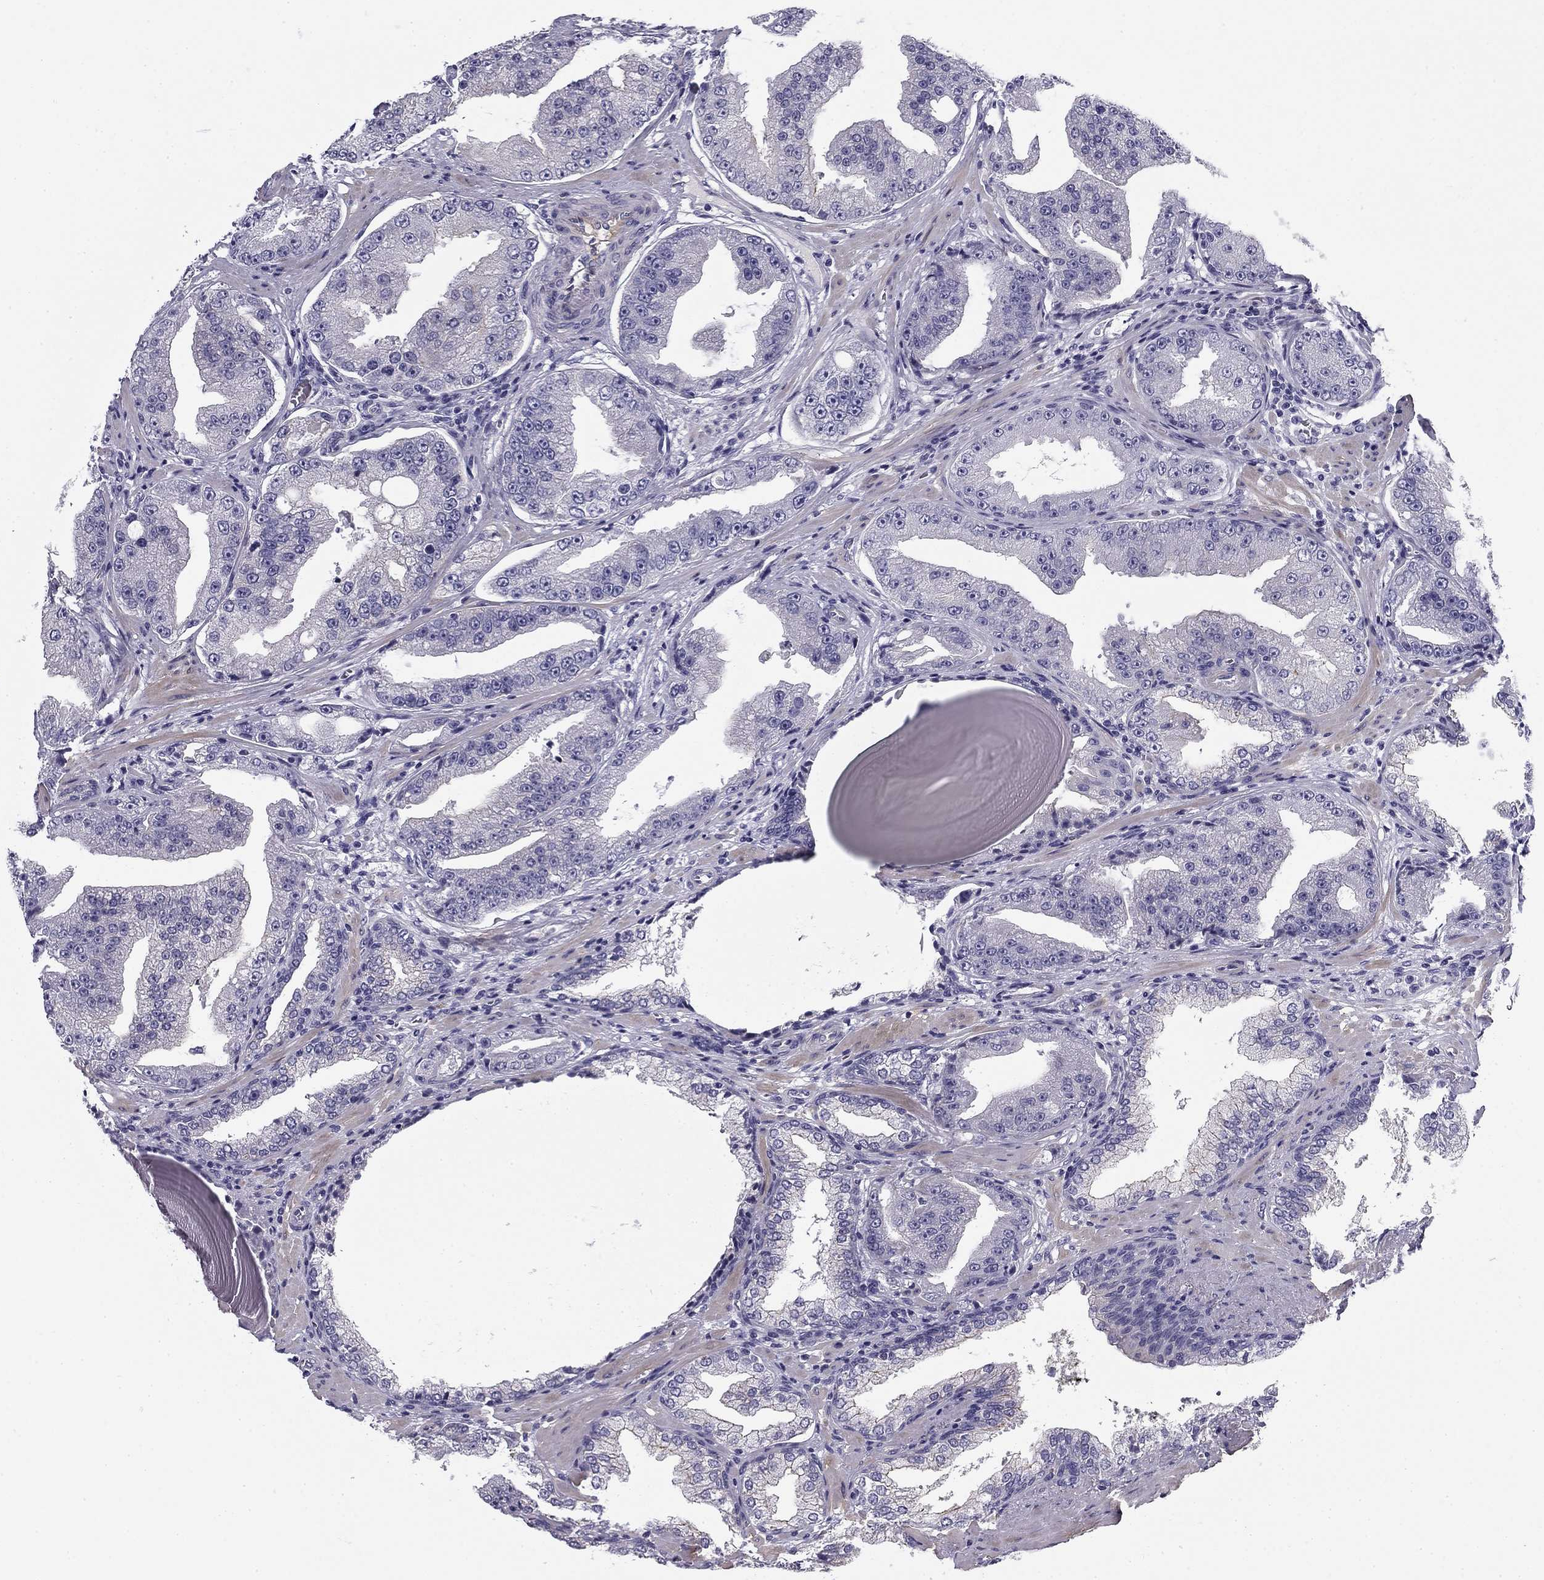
{"staining": {"intensity": "negative", "quantity": "none", "location": "none"}, "tissue": "prostate cancer", "cell_type": "Tumor cells", "image_type": "cancer", "snomed": [{"axis": "morphology", "description": "Adenocarcinoma, Low grade"}, {"axis": "topography", "description": "Prostate"}], "caption": "A histopathology image of human prostate cancer is negative for staining in tumor cells. (DAB immunohistochemistry (IHC) with hematoxylin counter stain).", "gene": "FLNC", "patient": {"sex": "male", "age": 62}}